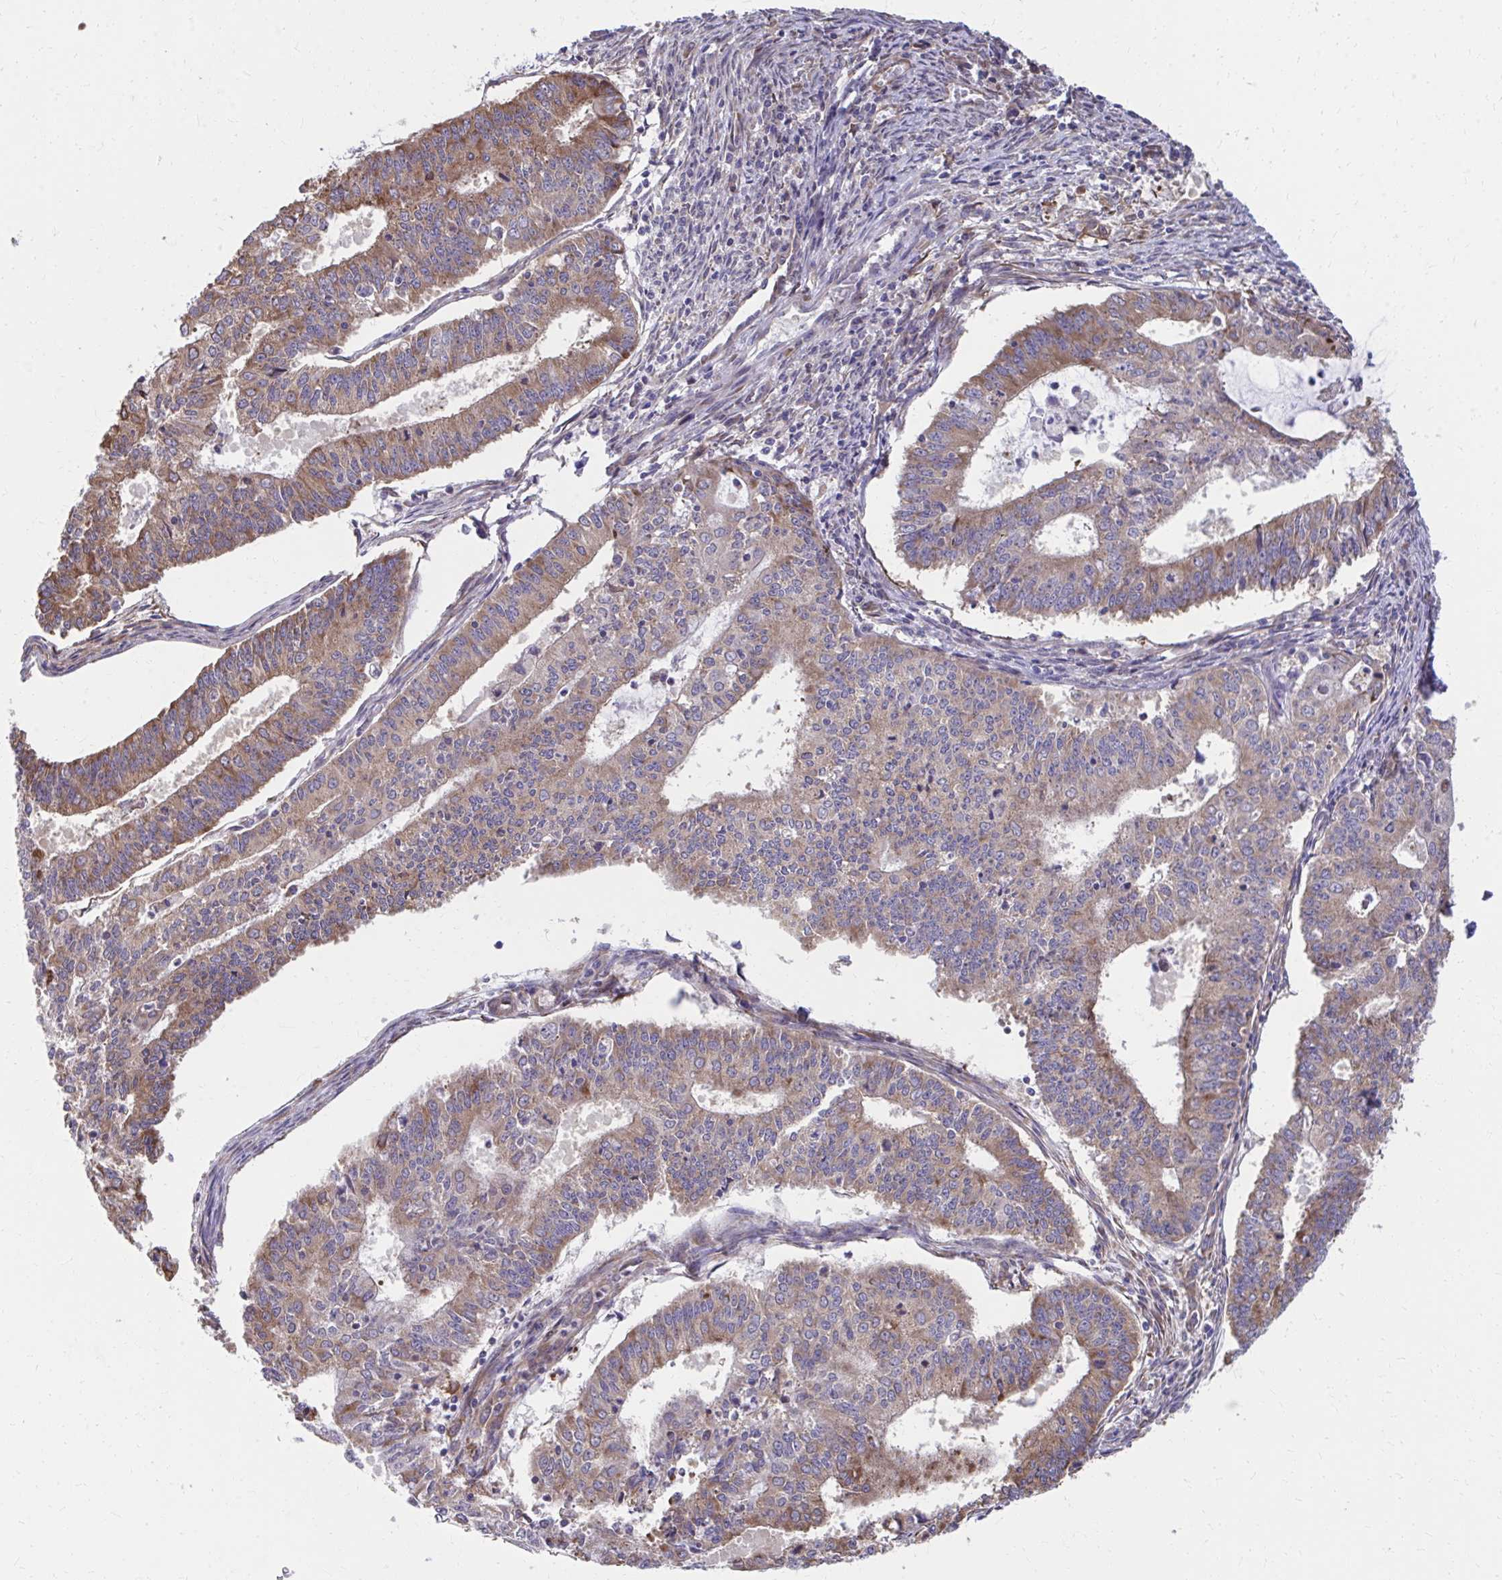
{"staining": {"intensity": "moderate", "quantity": "25%-75%", "location": "cytoplasmic/membranous"}, "tissue": "endometrial cancer", "cell_type": "Tumor cells", "image_type": "cancer", "snomed": [{"axis": "morphology", "description": "Adenocarcinoma, NOS"}, {"axis": "topography", "description": "Endometrium"}], "caption": "Immunohistochemistry (DAB (3,3'-diaminobenzidine)) staining of human adenocarcinoma (endometrial) displays moderate cytoplasmic/membranous protein staining in about 25%-75% of tumor cells.", "gene": "ZNF778", "patient": {"sex": "female", "age": 61}}